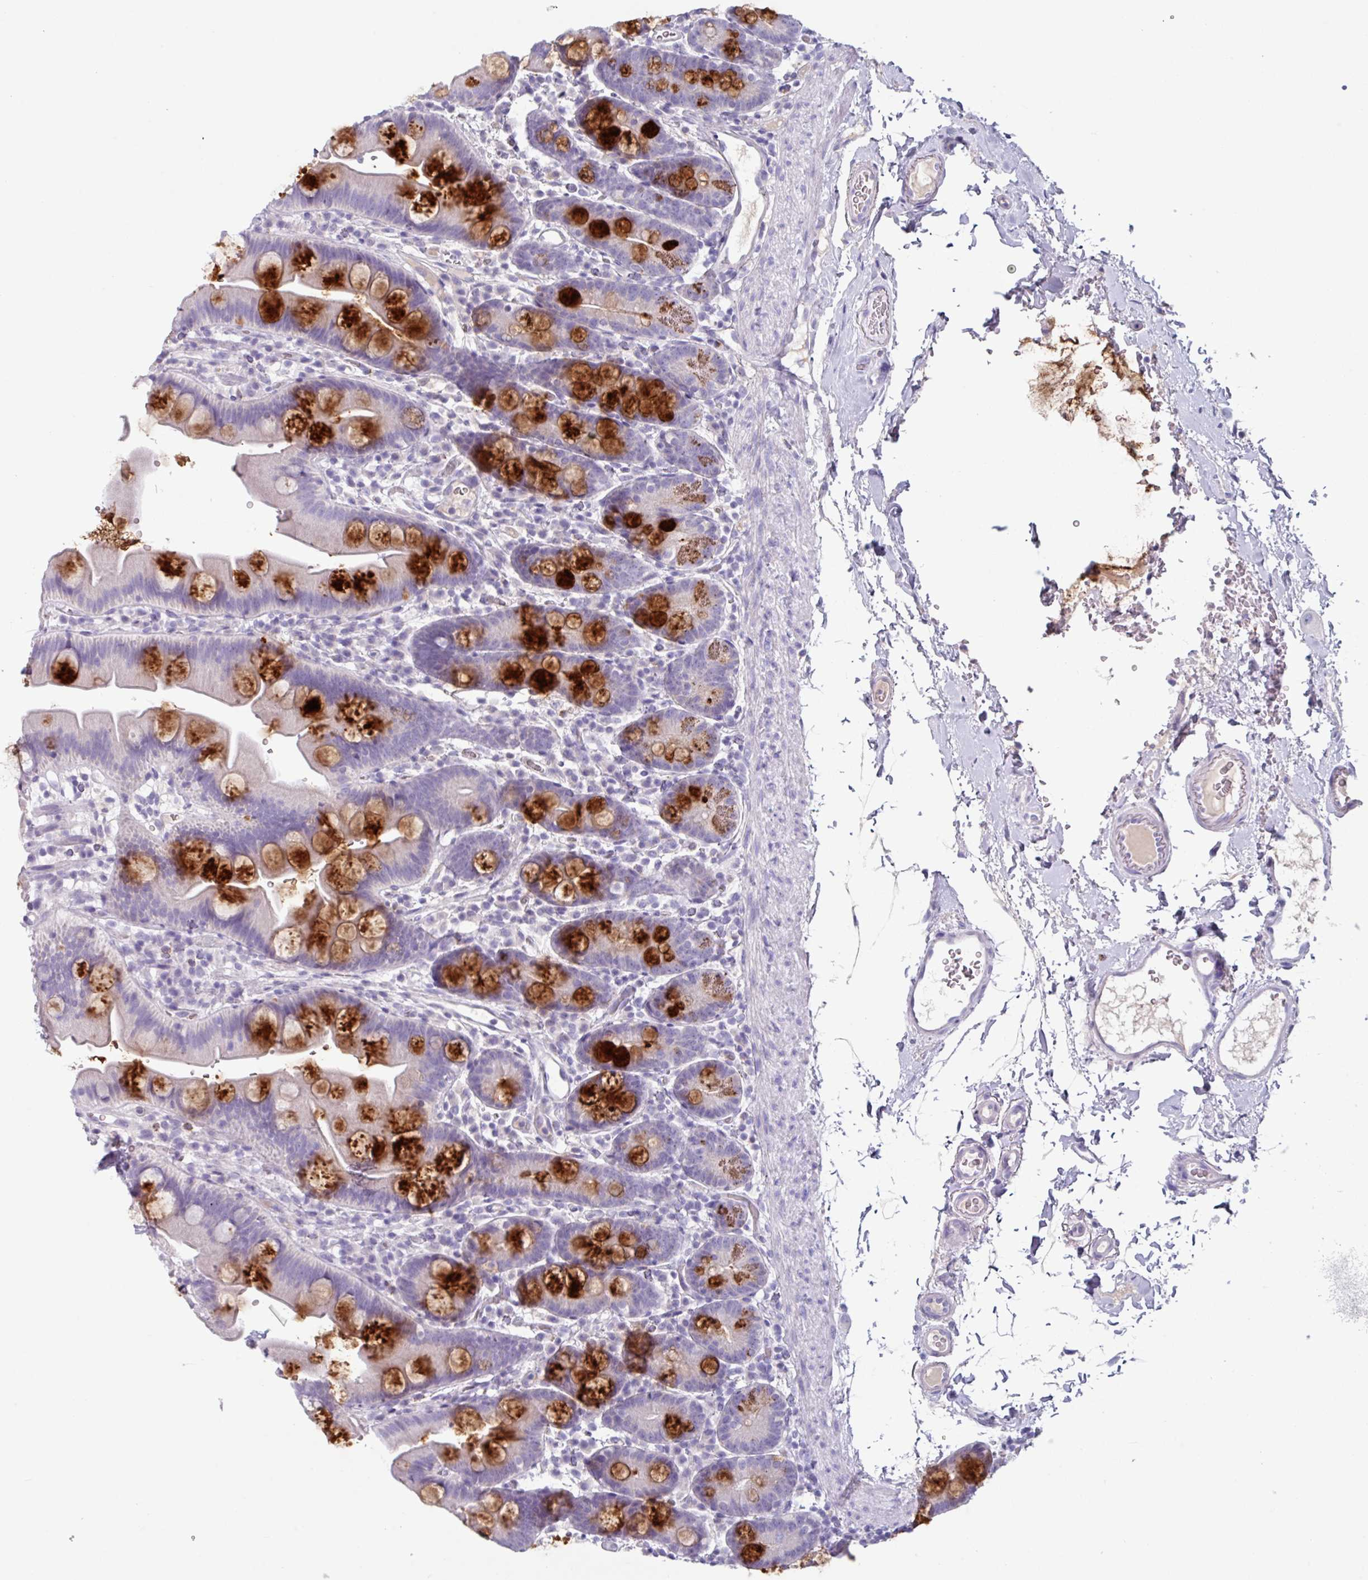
{"staining": {"intensity": "strong", "quantity": "25%-75%", "location": "cytoplasmic/membranous"}, "tissue": "small intestine", "cell_type": "Glandular cells", "image_type": "normal", "snomed": [{"axis": "morphology", "description": "Normal tissue, NOS"}, {"axis": "topography", "description": "Small intestine"}], "caption": "Small intestine stained with immunohistochemistry (IHC) shows strong cytoplasmic/membranous positivity in approximately 25%-75% of glandular cells.", "gene": "OR2T10", "patient": {"sex": "female", "age": 68}}